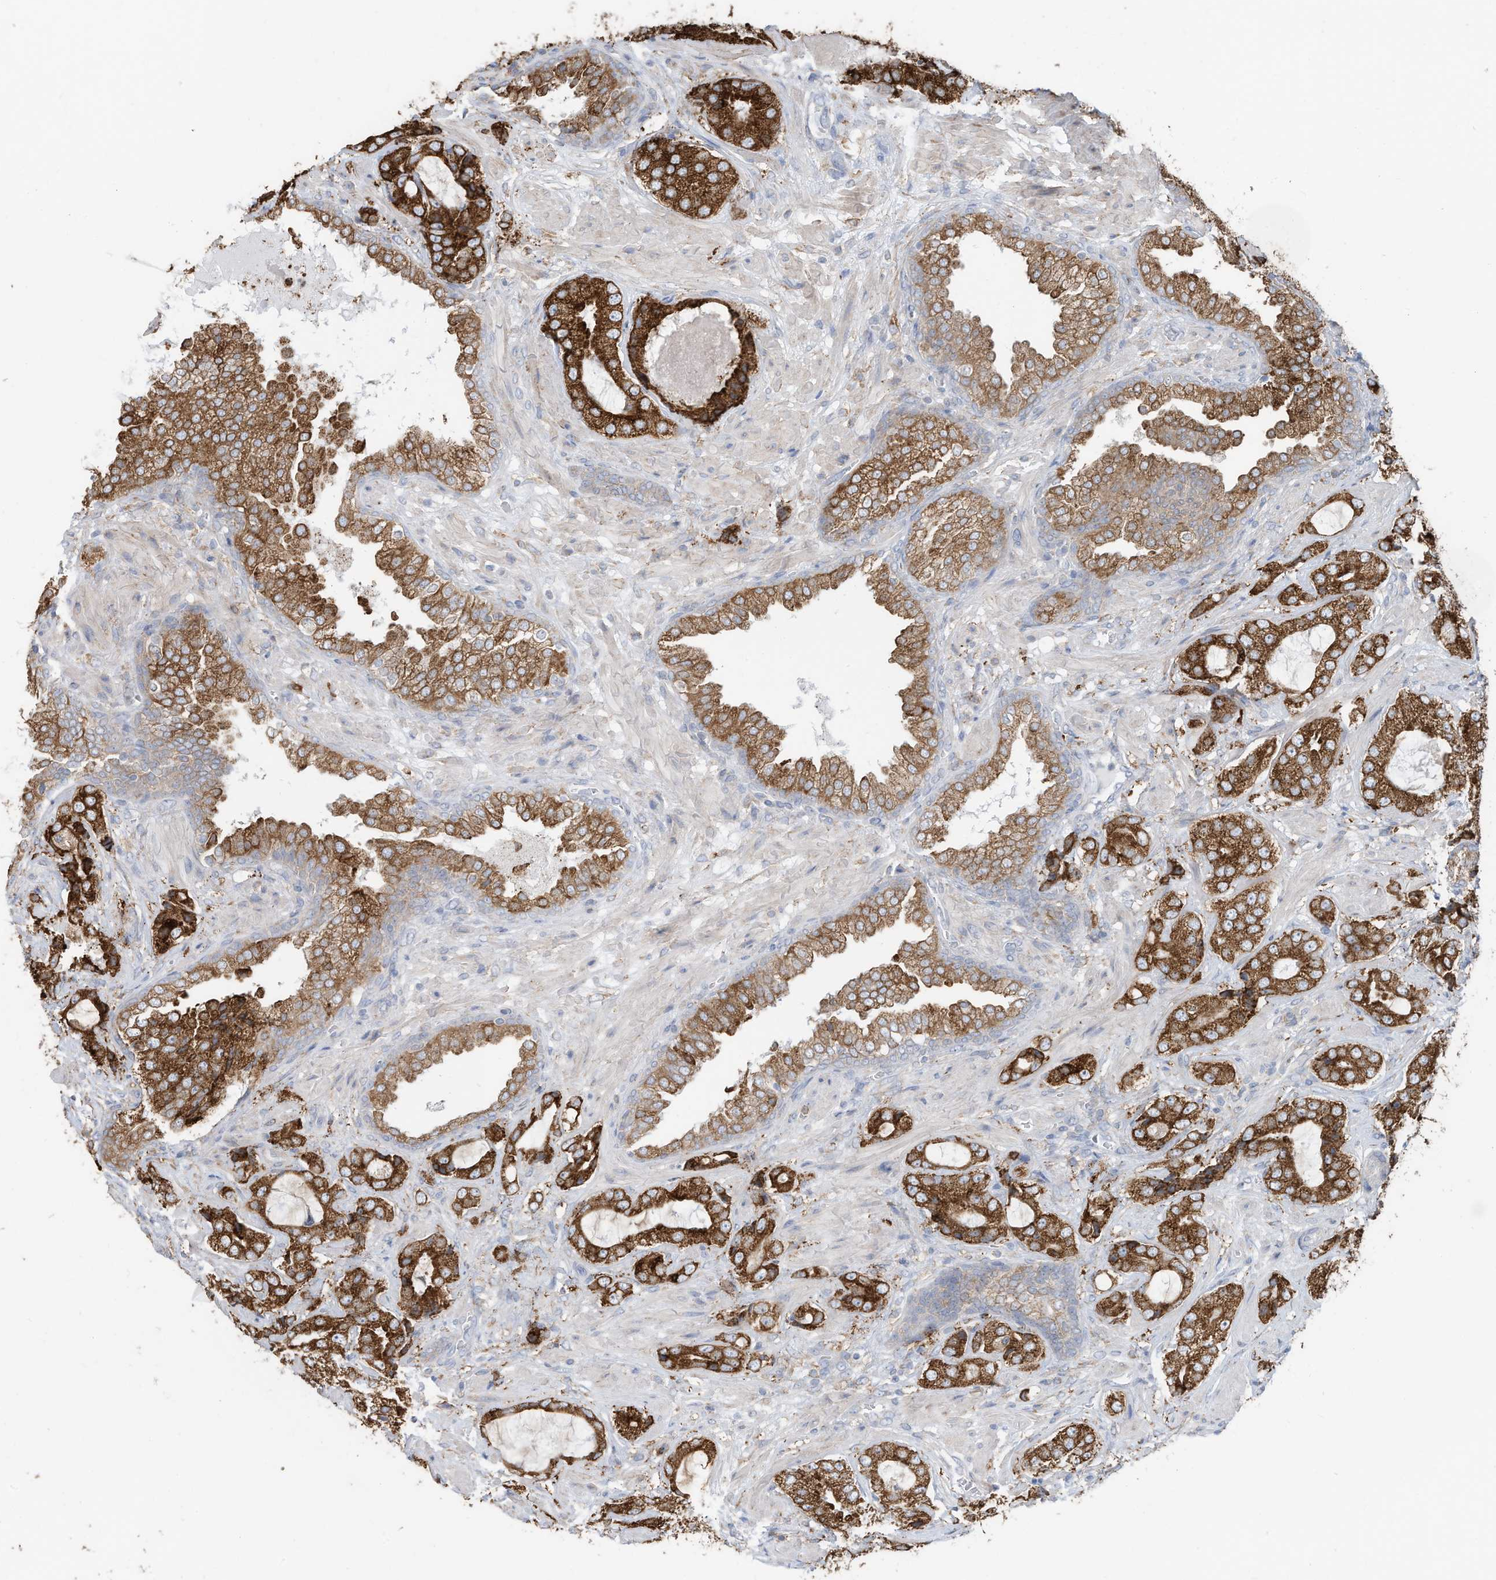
{"staining": {"intensity": "strong", "quantity": ">75%", "location": "cytoplasmic/membranous"}, "tissue": "prostate cancer", "cell_type": "Tumor cells", "image_type": "cancer", "snomed": [{"axis": "morphology", "description": "Normal tissue, NOS"}, {"axis": "morphology", "description": "Adenocarcinoma, High grade"}, {"axis": "topography", "description": "Prostate"}, {"axis": "topography", "description": "Peripheral nerve tissue"}], "caption": "Immunohistochemical staining of prostate cancer exhibits high levels of strong cytoplasmic/membranous protein positivity in about >75% of tumor cells.", "gene": "ZNF354C", "patient": {"sex": "male", "age": 59}}